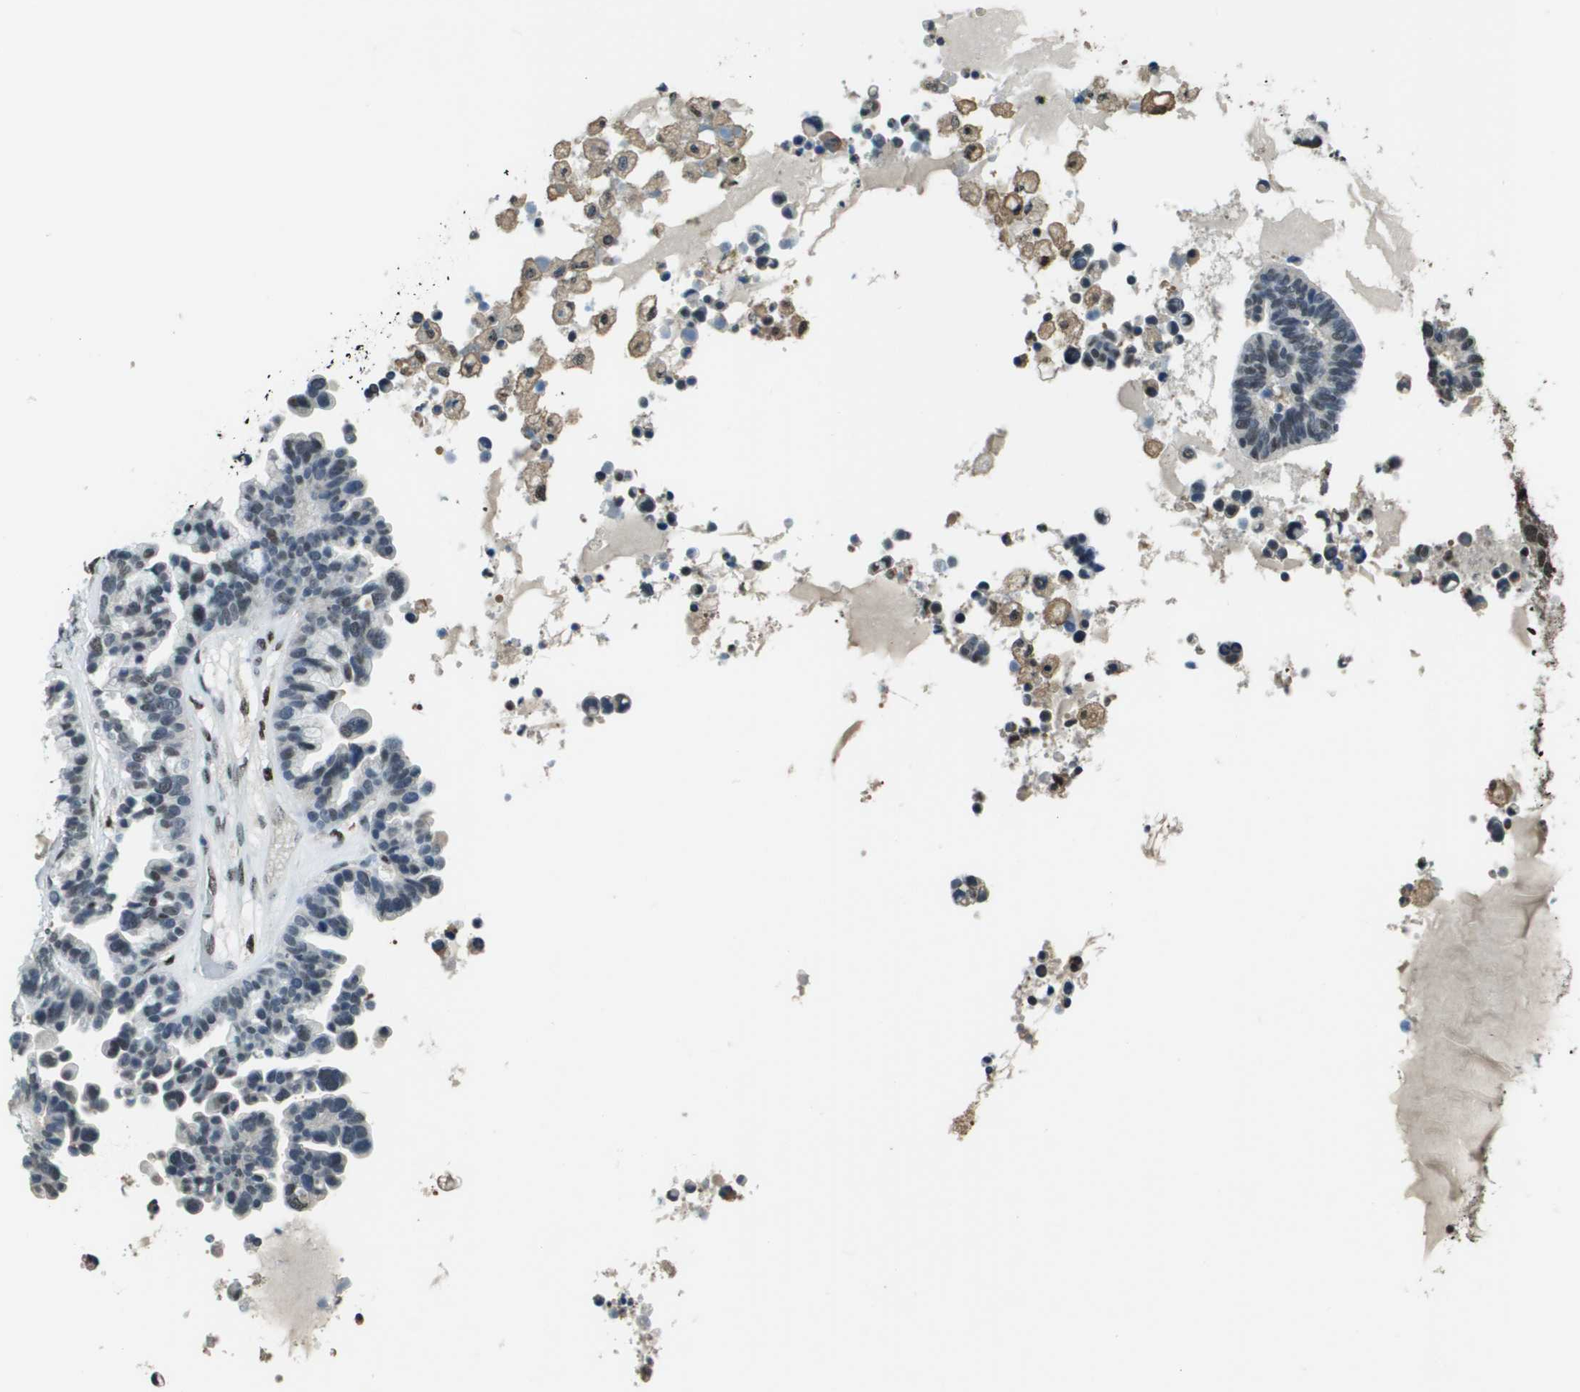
{"staining": {"intensity": "weak", "quantity": "<25%", "location": "nuclear"}, "tissue": "ovarian cancer", "cell_type": "Tumor cells", "image_type": "cancer", "snomed": [{"axis": "morphology", "description": "Cystadenocarcinoma, serous, NOS"}, {"axis": "topography", "description": "Ovary"}], "caption": "Human ovarian cancer (serous cystadenocarcinoma) stained for a protein using immunohistochemistry (IHC) displays no staining in tumor cells.", "gene": "SP100", "patient": {"sex": "female", "age": 56}}